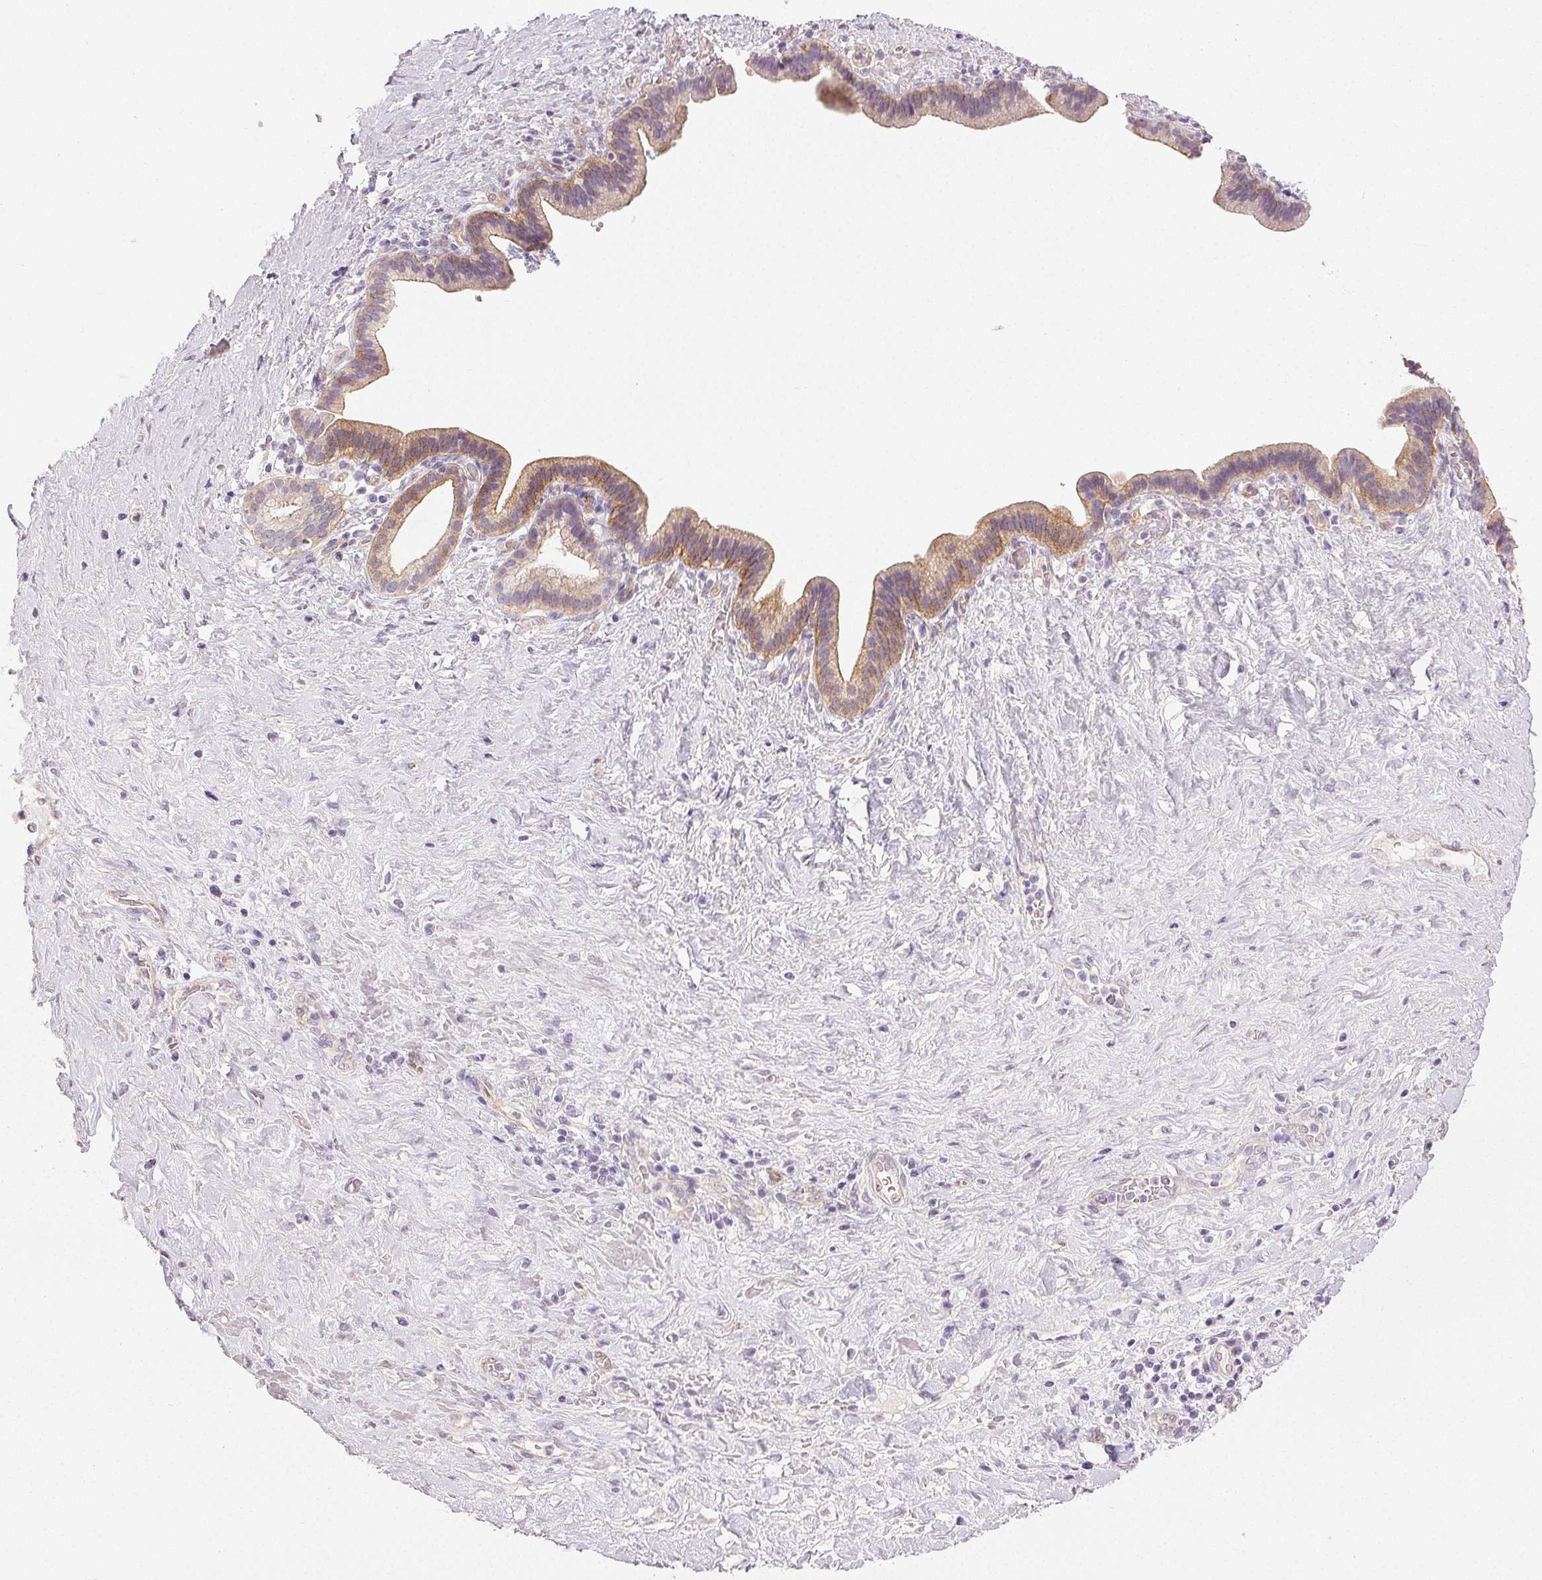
{"staining": {"intensity": "moderate", "quantity": "<25%", "location": "cytoplasmic/membranous"}, "tissue": "pancreatic cancer", "cell_type": "Tumor cells", "image_type": "cancer", "snomed": [{"axis": "morphology", "description": "Adenocarcinoma, NOS"}, {"axis": "topography", "description": "Pancreas"}], "caption": "Adenocarcinoma (pancreatic) stained with a protein marker displays moderate staining in tumor cells.", "gene": "PLCB1", "patient": {"sex": "male", "age": 44}}